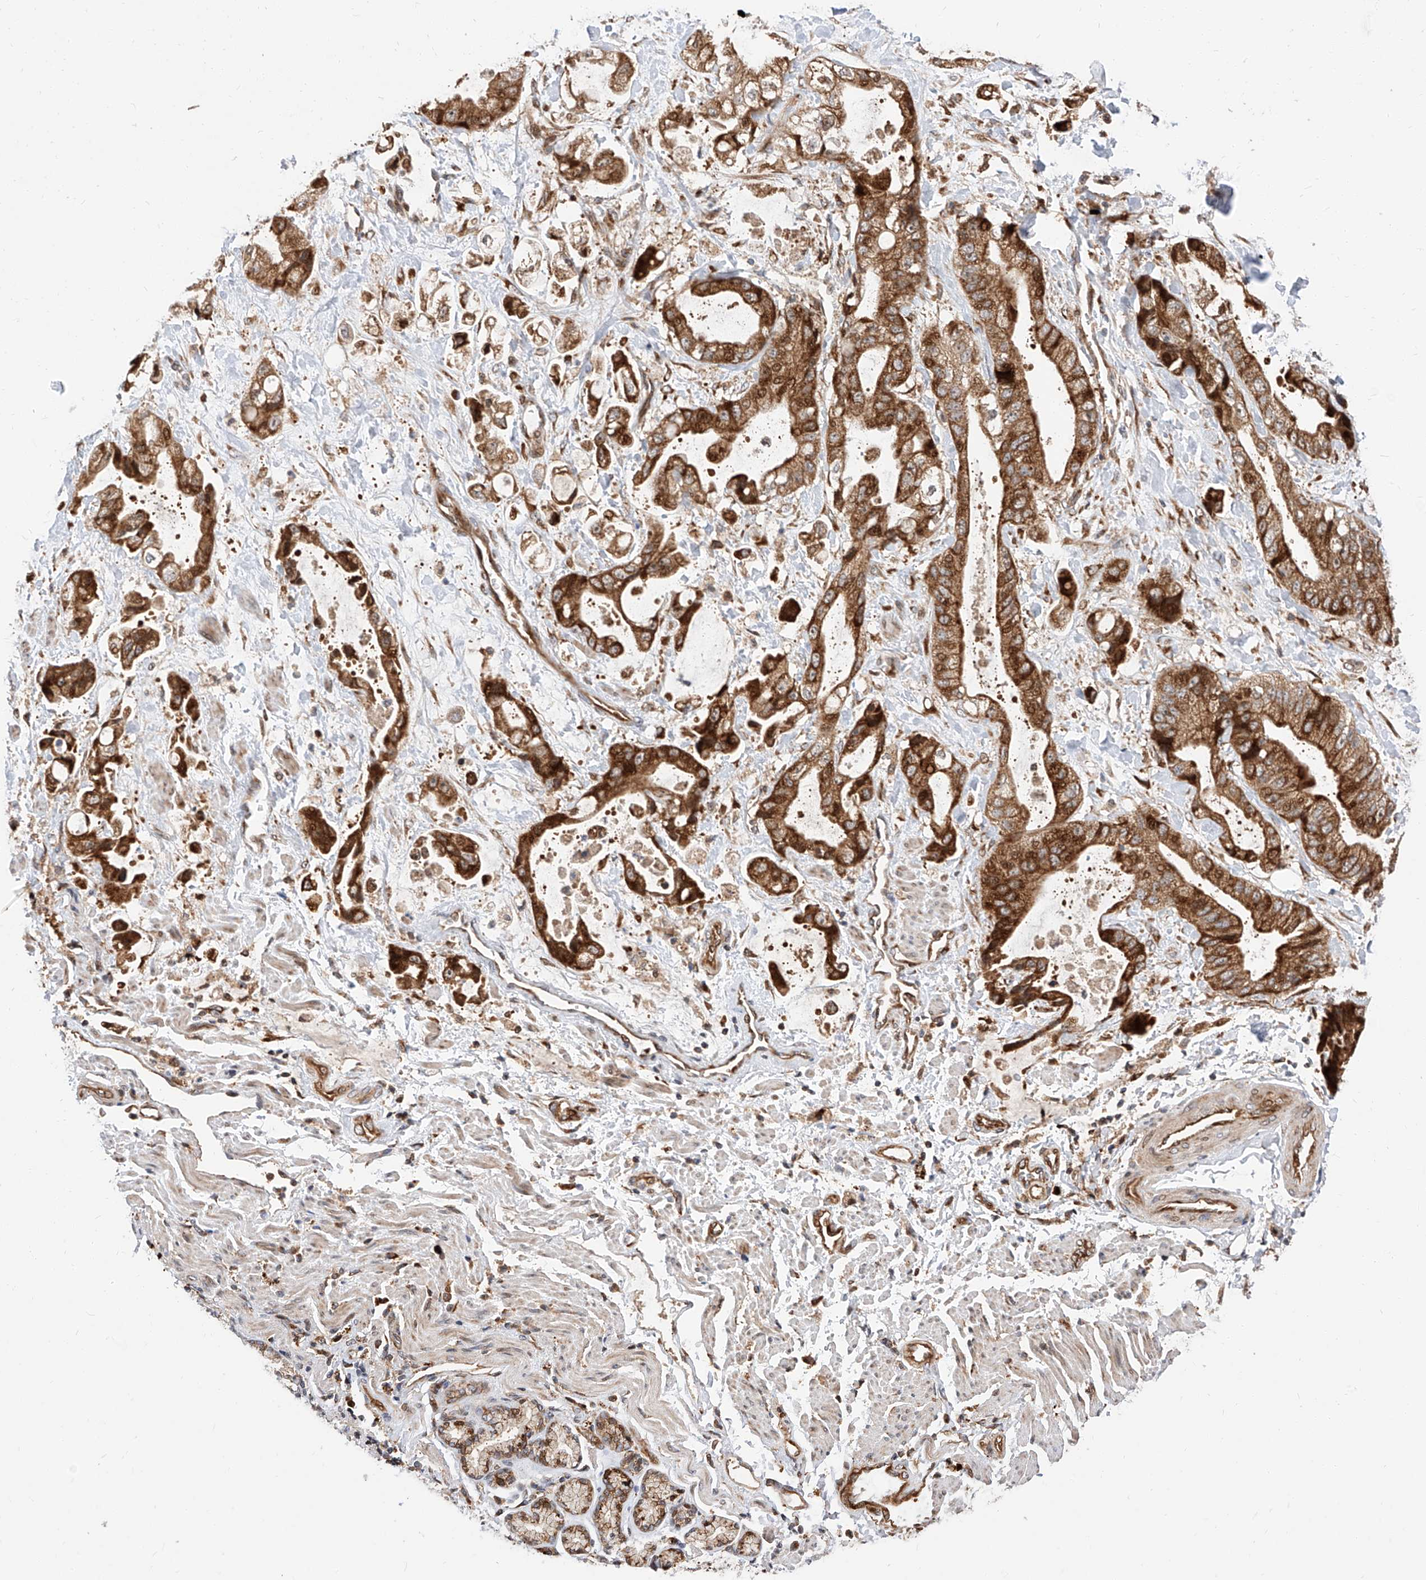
{"staining": {"intensity": "moderate", "quantity": ">75%", "location": "cytoplasmic/membranous"}, "tissue": "stomach cancer", "cell_type": "Tumor cells", "image_type": "cancer", "snomed": [{"axis": "morphology", "description": "Adenocarcinoma, NOS"}, {"axis": "topography", "description": "Stomach"}], "caption": "Immunohistochemical staining of stomach cancer (adenocarcinoma) reveals medium levels of moderate cytoplasmic/membranous staining in about >75% of tumor cells. Immunohistochemistry (ihc) stains the protein in brown and the nuclei are stained blue.", "gene": "DIRAS3", "patient": {"sex": "male", "age": 62}}